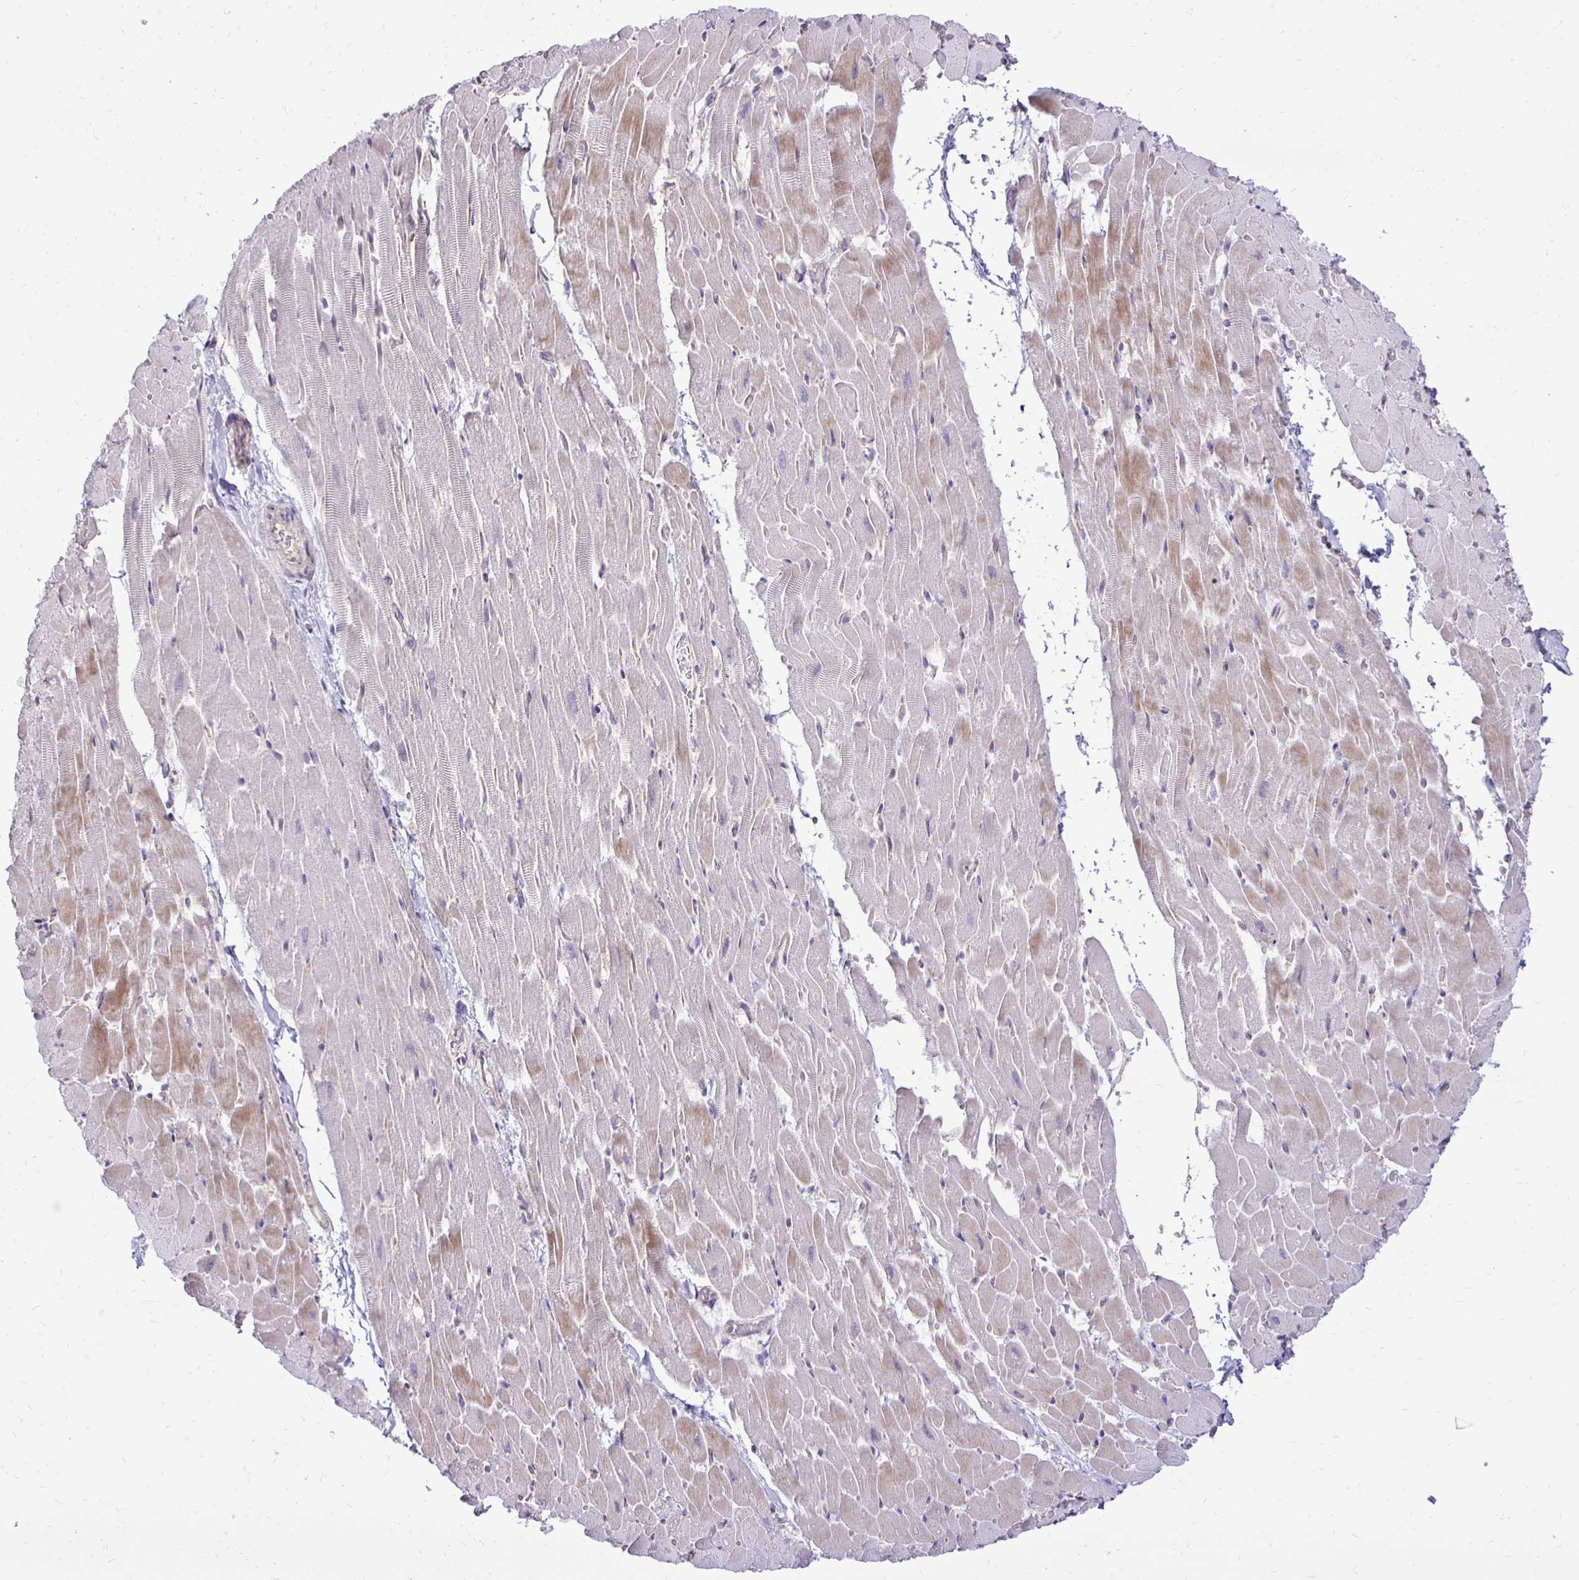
{"staining": {"intensity": "weak", "quantity": "<25%", "location": "cytoplasmic/membranous"}, "tissue": "heart muscle", "cell_type": "Cardiomyocytes", "image_type": "normal", "snomed": [{"axis": "morphology", "description": "Normal tissue, NOS"}, {"axis": "topography", "description": "Heart"}], "caption": "IHC histopathology image of normal heart muscle: heart muscle stained with DAB (3,3'-diaminobenzidine) reveals no significant protein positivity in cardiomyocytes. Brightfield microscopy of immunohistochemistry stained with DAB (3,3'-diaminobenzidine) (brown) and hematoxylin (blue), captured at high magnification.", "gene": "GAS2", "patient": {"sex": "male", "age": 37}}